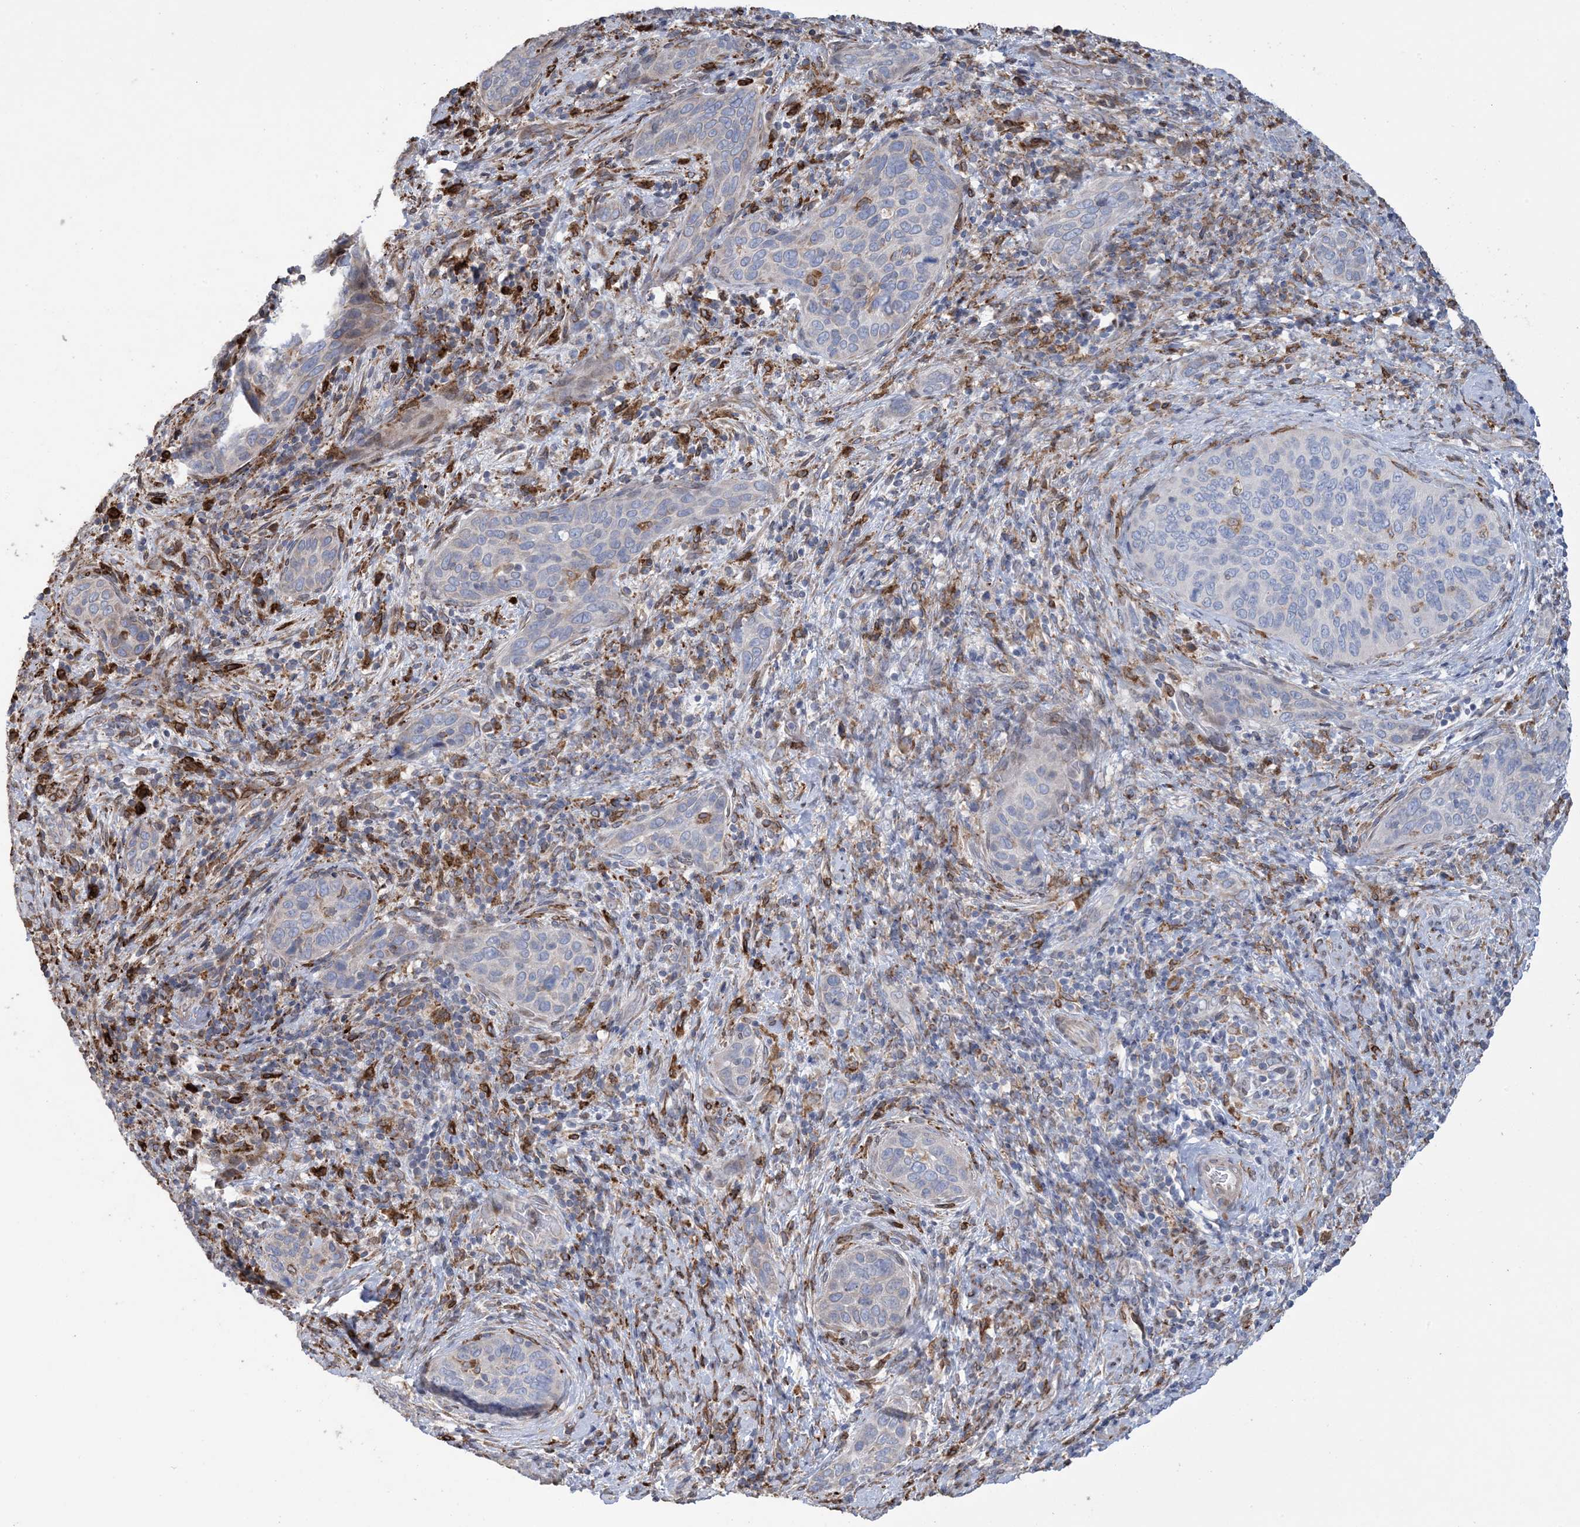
{"staining": {"intensity": "negative", "quantity": "none", "location": "none"}, "tissue": "cervical cancer", "cell_type": "Tumor cells", "image_type": "cancer", "snomed": [{"axis": "morphology", "description": "Squamous cell carcinoma, NOS"}, {"axis": "topography", "description": "Cervix"}], "caption": "Immunohistochemical staining of human cervical cancer shows no significant expression in tumor cells.", "gene": "SHANK1", "patient": {"sex": "female", "age": 60}}